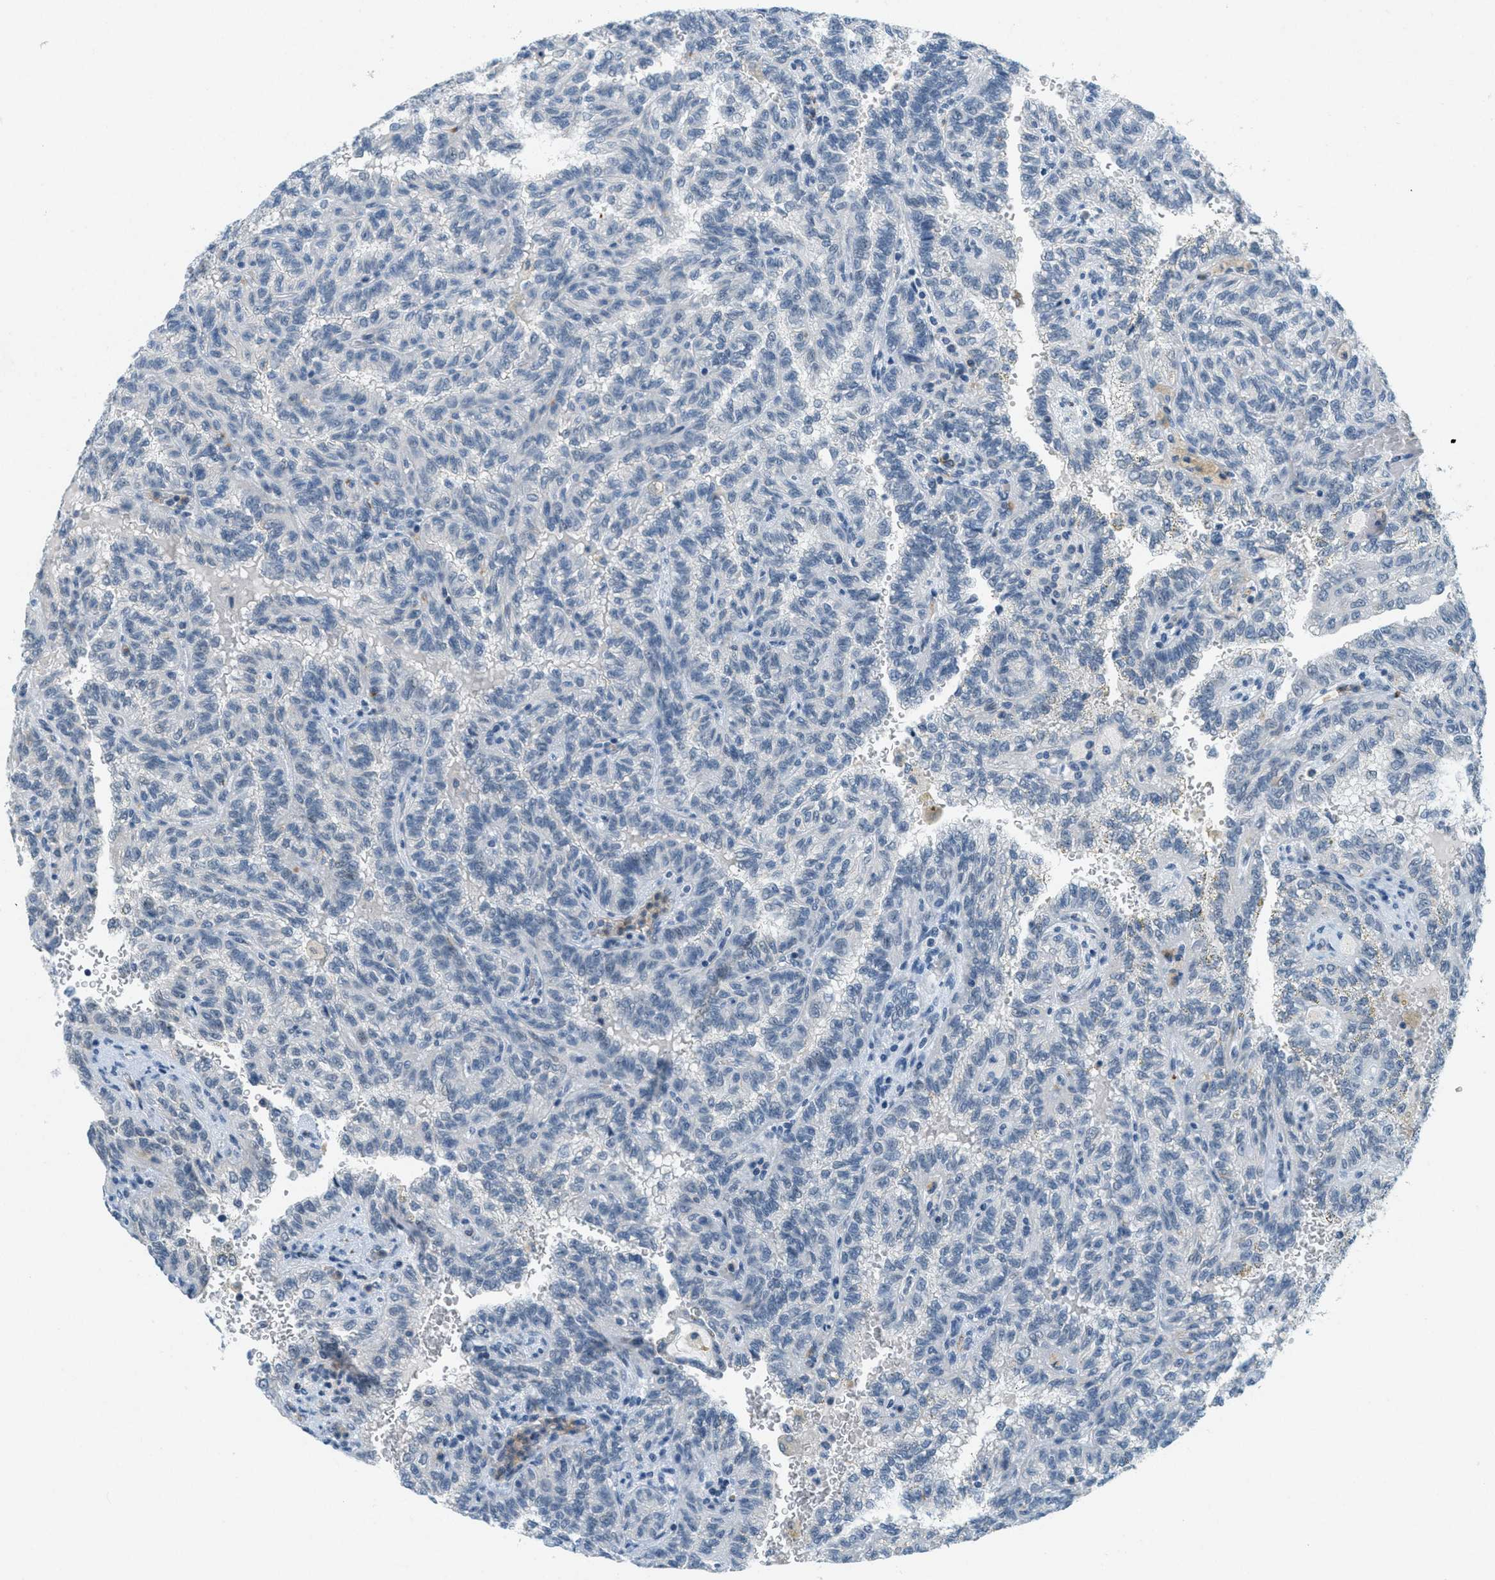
{"staining": {"intensity": "negative", "quantity": "none", "location": "none"}, "tissue": "renal cancer", "cell_type": "Tumor cells", "image_type": "cancer", "snomed": [{"axis": "morphology", "description": "Inflammation, NOS"}, {"axis": "morphology", "description": "Adenocarcinoma, NOS"}, {"axis": "topography", "description": "Kidney"}], "caption": "A photomicrograph of human adenocarcinoma (renal) is negative for staining in tumor cells.", "gene": "FYN", "patient": {"sex": "male", "age": 68}}